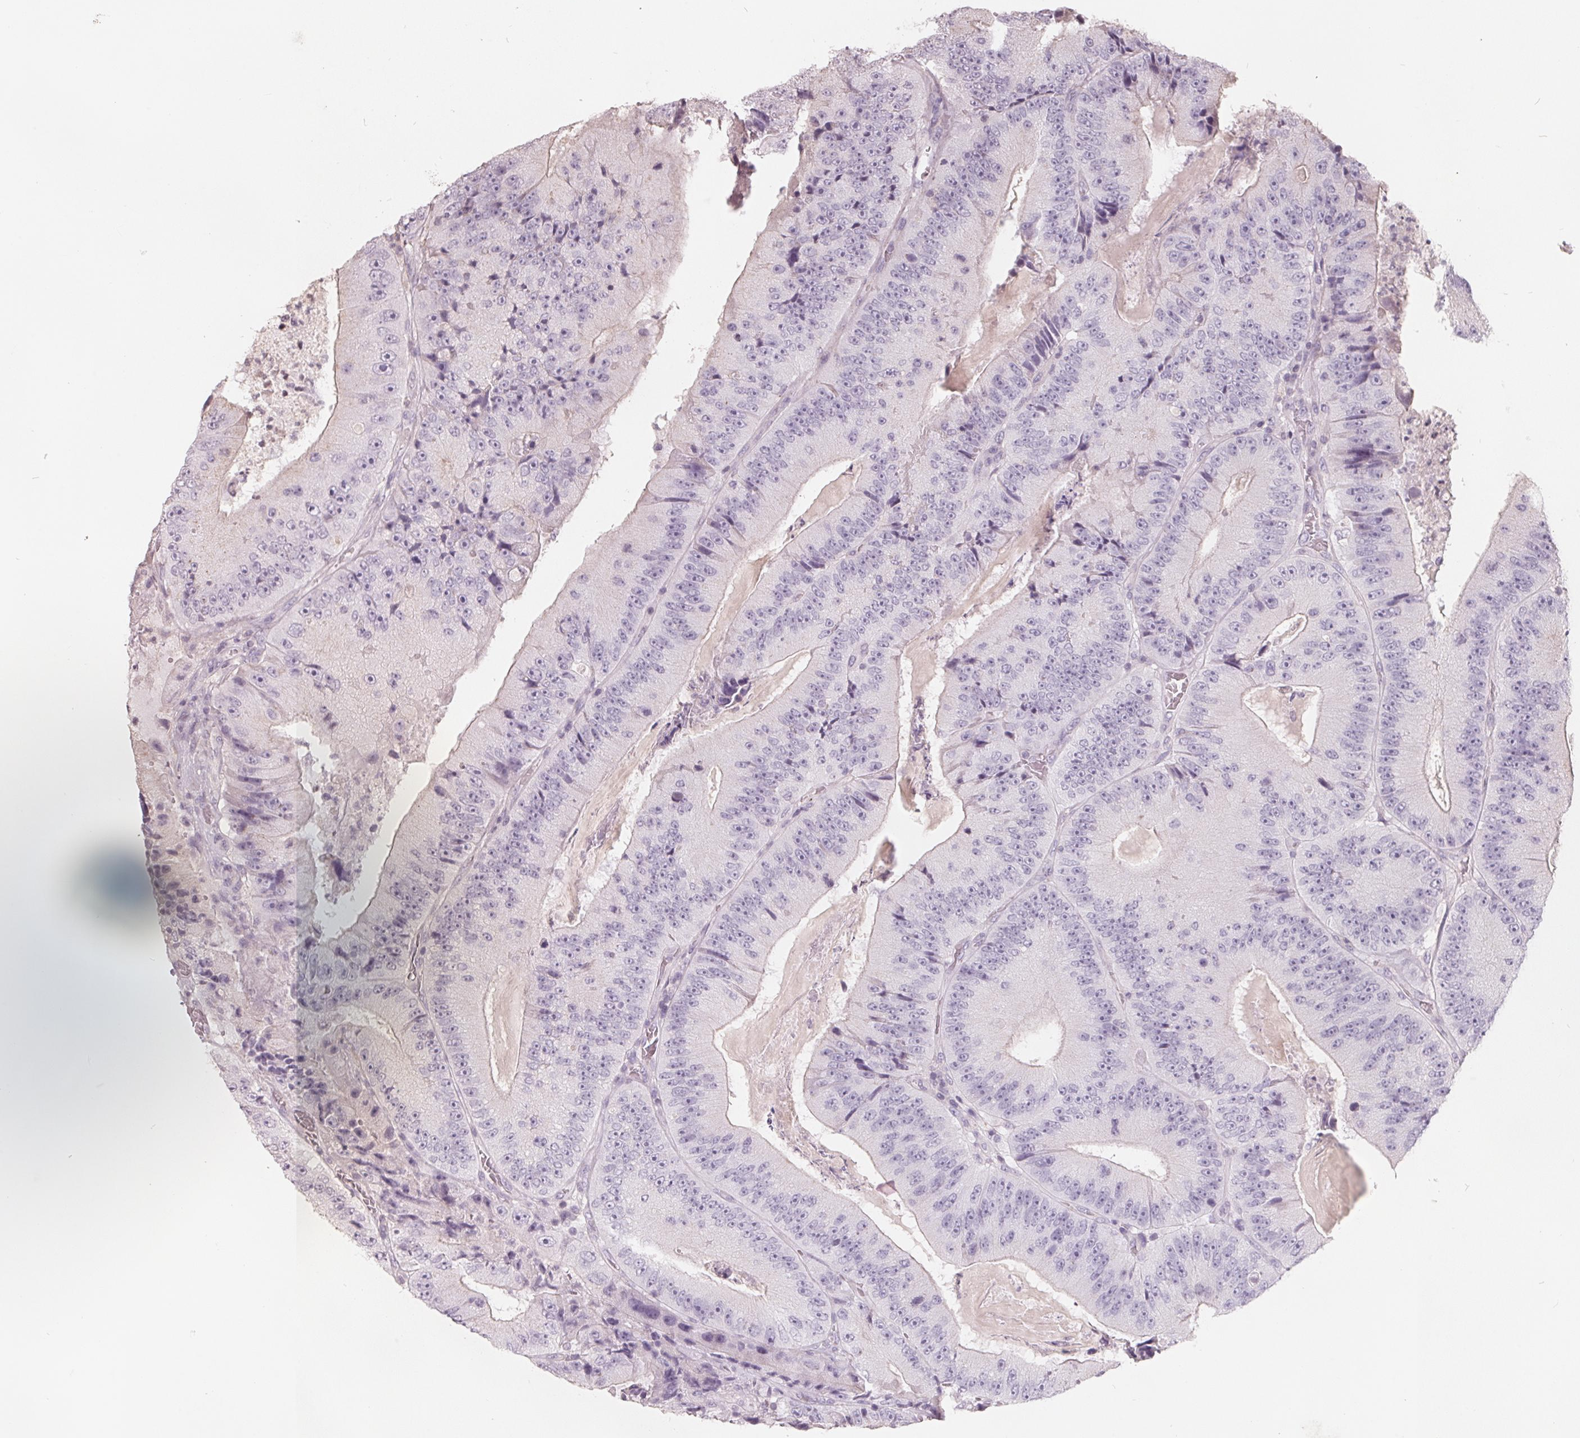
{"staining": {"intensity": "negative", "quantity": "none", "location": "none"}, "tissue": "colorectal cancer", "cell_type": "Tumor cells", "image_type": "cancer", "snomed": [{"axis": "morphology", "description": "Adenocarcinoma, NOS"}, {"axis": "topography", "description": "Colon"}], "caption": "High power microscopy image of an immunohistochemistry (IHC) photomicrograph of adenocarcinoma (colorectal), revealing no significant positivity in tumor cells.", "gene": "FTCD", "patient": {"sex": "female", "age": 86}}